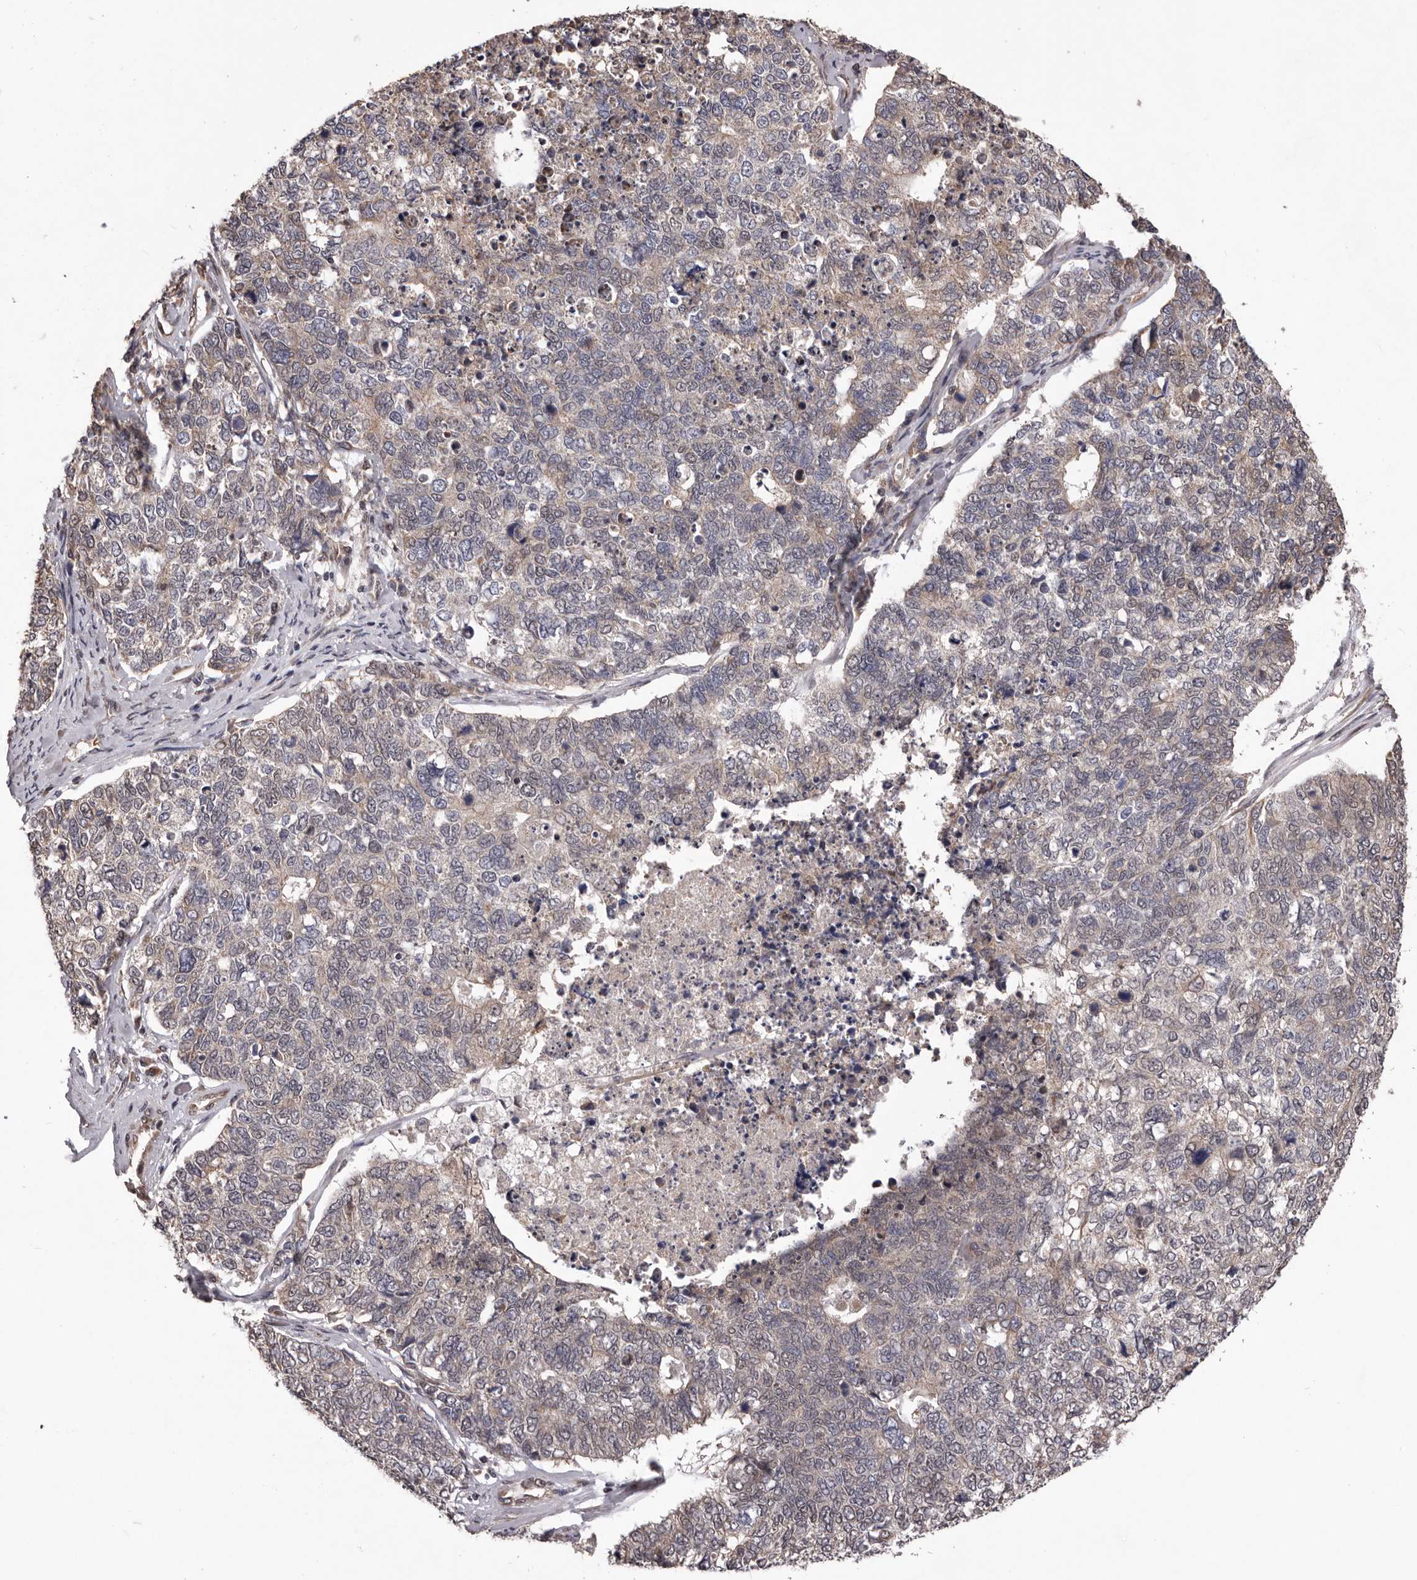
{"staining": {"intensity": "weak", "quantity": "<25%", "location": "cytoplasmic/membranous"}, "tissue": "cervical cancer", "cell_type": "Tumor cells", "image_type": "cancer", "snomed": [{"axis": "morphology", "description": "Squamous cell carcinoma, NOS"}, {"axis": "topography", "description": "Cervix"}], "caption": "DAB (3,3'-diaminobenzidine) immunohistochemical staining of human cervical cancer (squamous cell carcinoma) displays no significant expression in tumor cells.", "gene": "CELF3", "patient": {"sex": "female", "age": 63}}